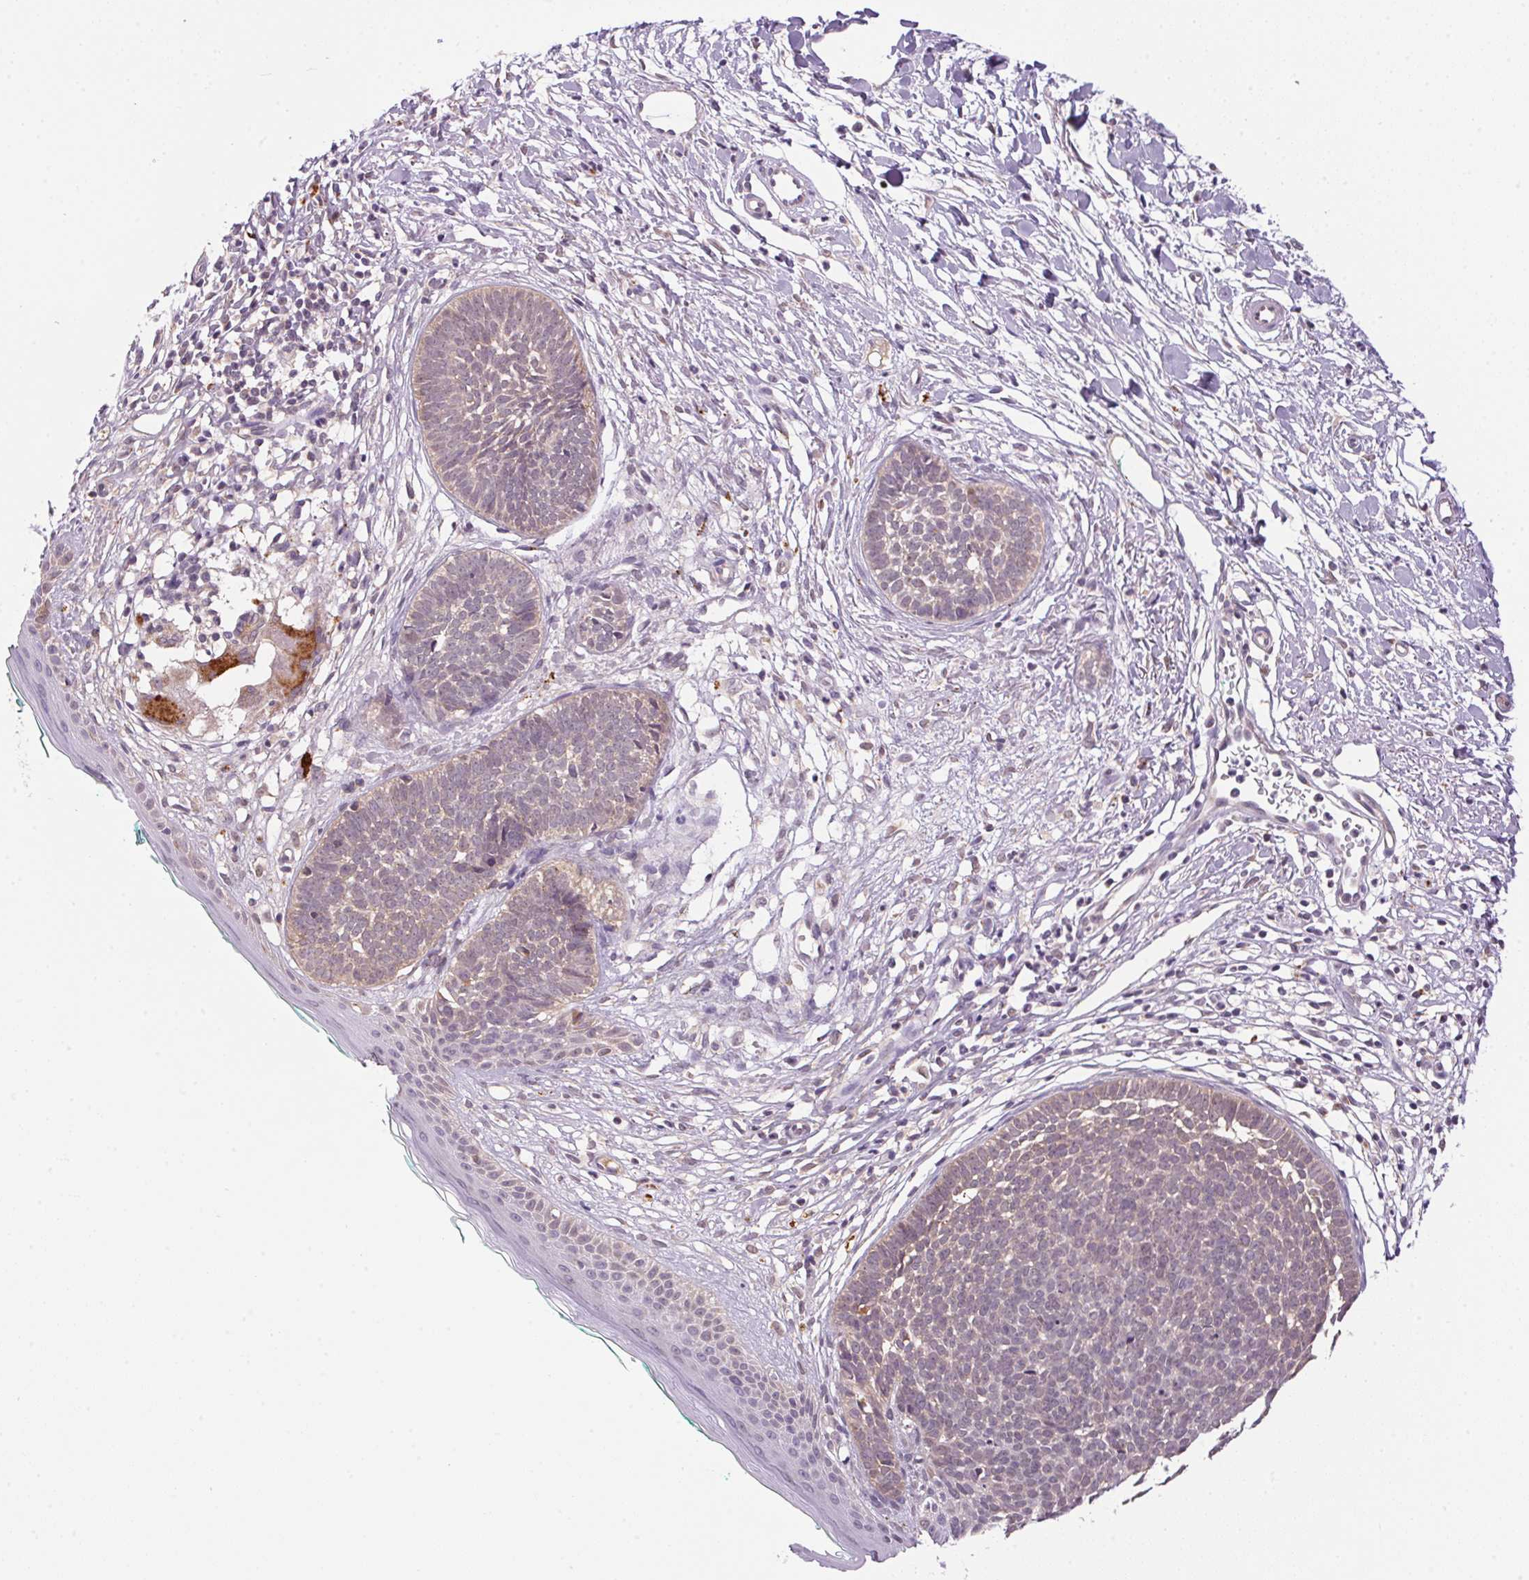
{"staining": {"intensity": "weak", "quantity": "<25%", "location": "cytoplasmic/membranous"}, "tissue": "skin cancer", "cell_type": "Tumor cells", "image_type": "cancer", "snomed": [{"axis": "morphology", "description": "Basal cell carcinoma"}, {"axis": "topography", "description": "Skin"}, {"axis": "topography", "description": "Skin of neck"}, {"axis": "topography", "description": "Skin of shoulder"}, {"axis": "topography", "description": "Skin of back"}], "caption": "Immunohistochemistry (IHC) image of human basal cell carcinoma (skin) stained for a protein (brown), which demonstrates no positivity in tumor cells.", "gene": "ADH5", "patient": {"sex": "male", "age": 80}}